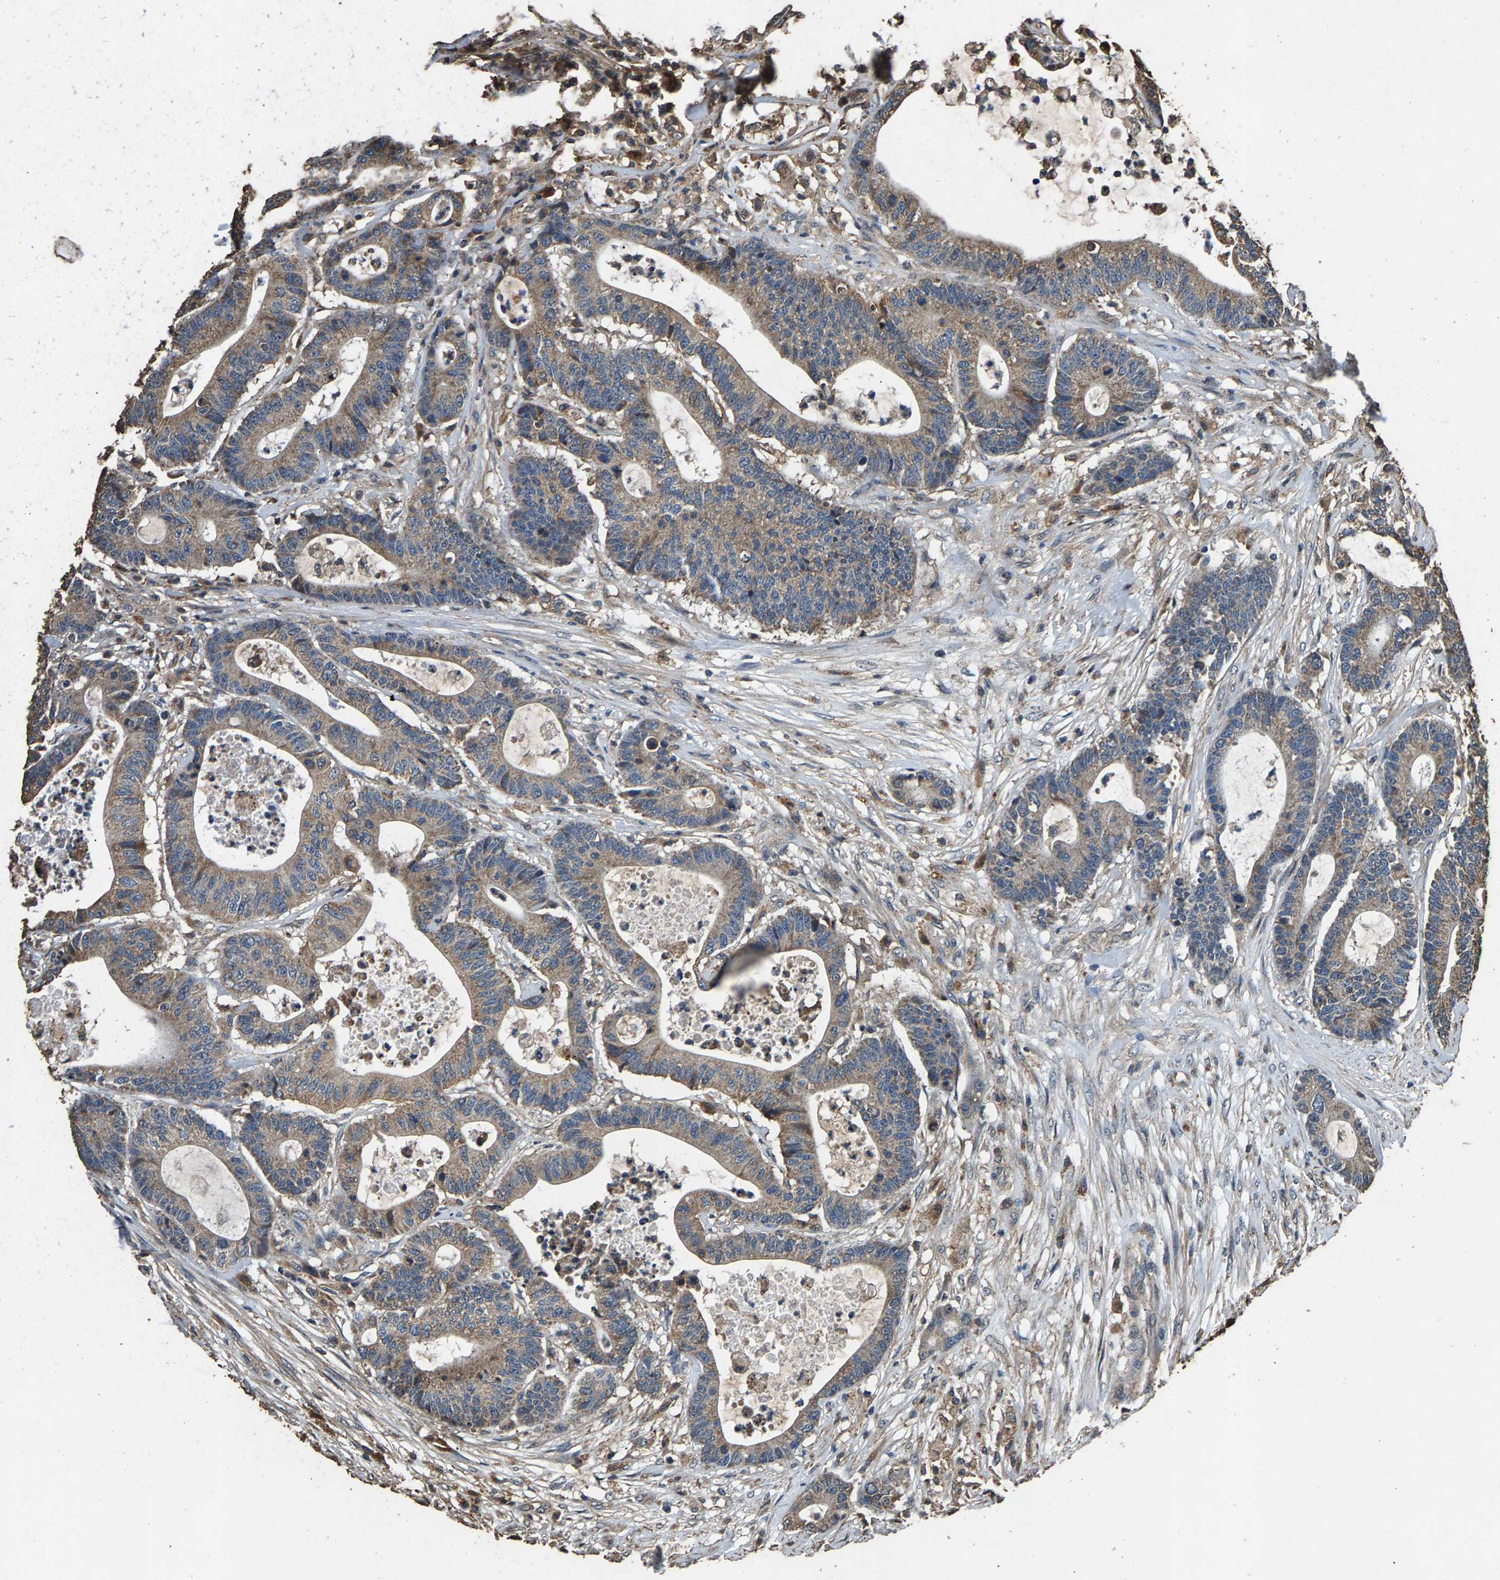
{"staining": {"intensity": "weak", "quantity": ">75%", "location": "cytoplasmic/membranous"}, "tissue": "colorectal cancer", "cell_type": "Tumor cells", "image_type": "cancer", "snomed": [{"axis": "morphology", "description": "Adenocarcinoma, NOS"}, {"axis": "topography", "description": "Colon"}], "caption": "Tumor cells display low levels of weak cytoplasmic/membranous expression in about >75% of cells in human adenocarcinoma (colorectal).", "gene": "MRPL27", "patient": {"sex": "female", "age": 84}}